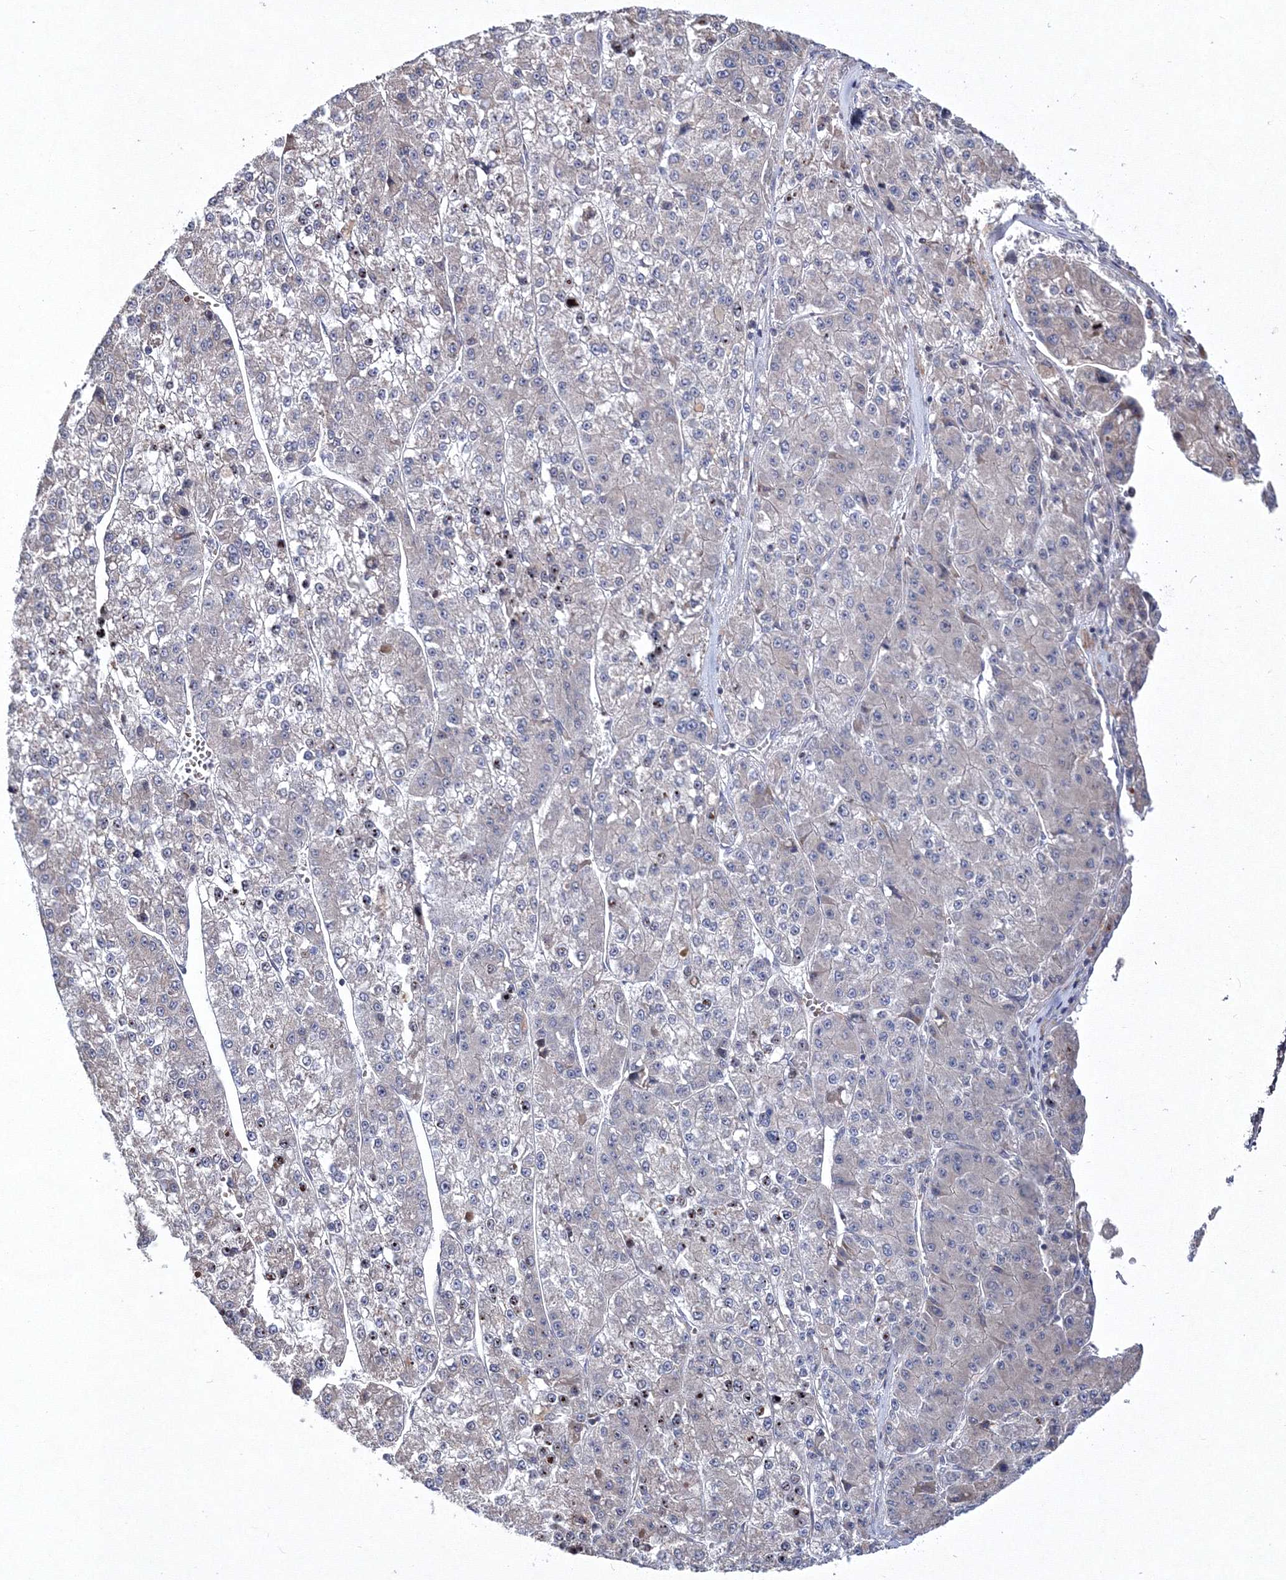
{"staining": {"intensity": "negative", "quantity": "none", "location": "none"}, "tissue": "liver cancer", "cell_type": "Tumor cells", "image_type": "cancer", "snomed": [{"axis": "morphology", "description": "Carcinoma, Hepatocellular, NOS"}, {"axis": "topography", "description": "Liver"}], "caption": "Tumor cells are negative for protein expression in human hepatocellular carcinoma (liver).", "gene": "PPP2R2B", "patient": {"sex": "female", "age": 73}}